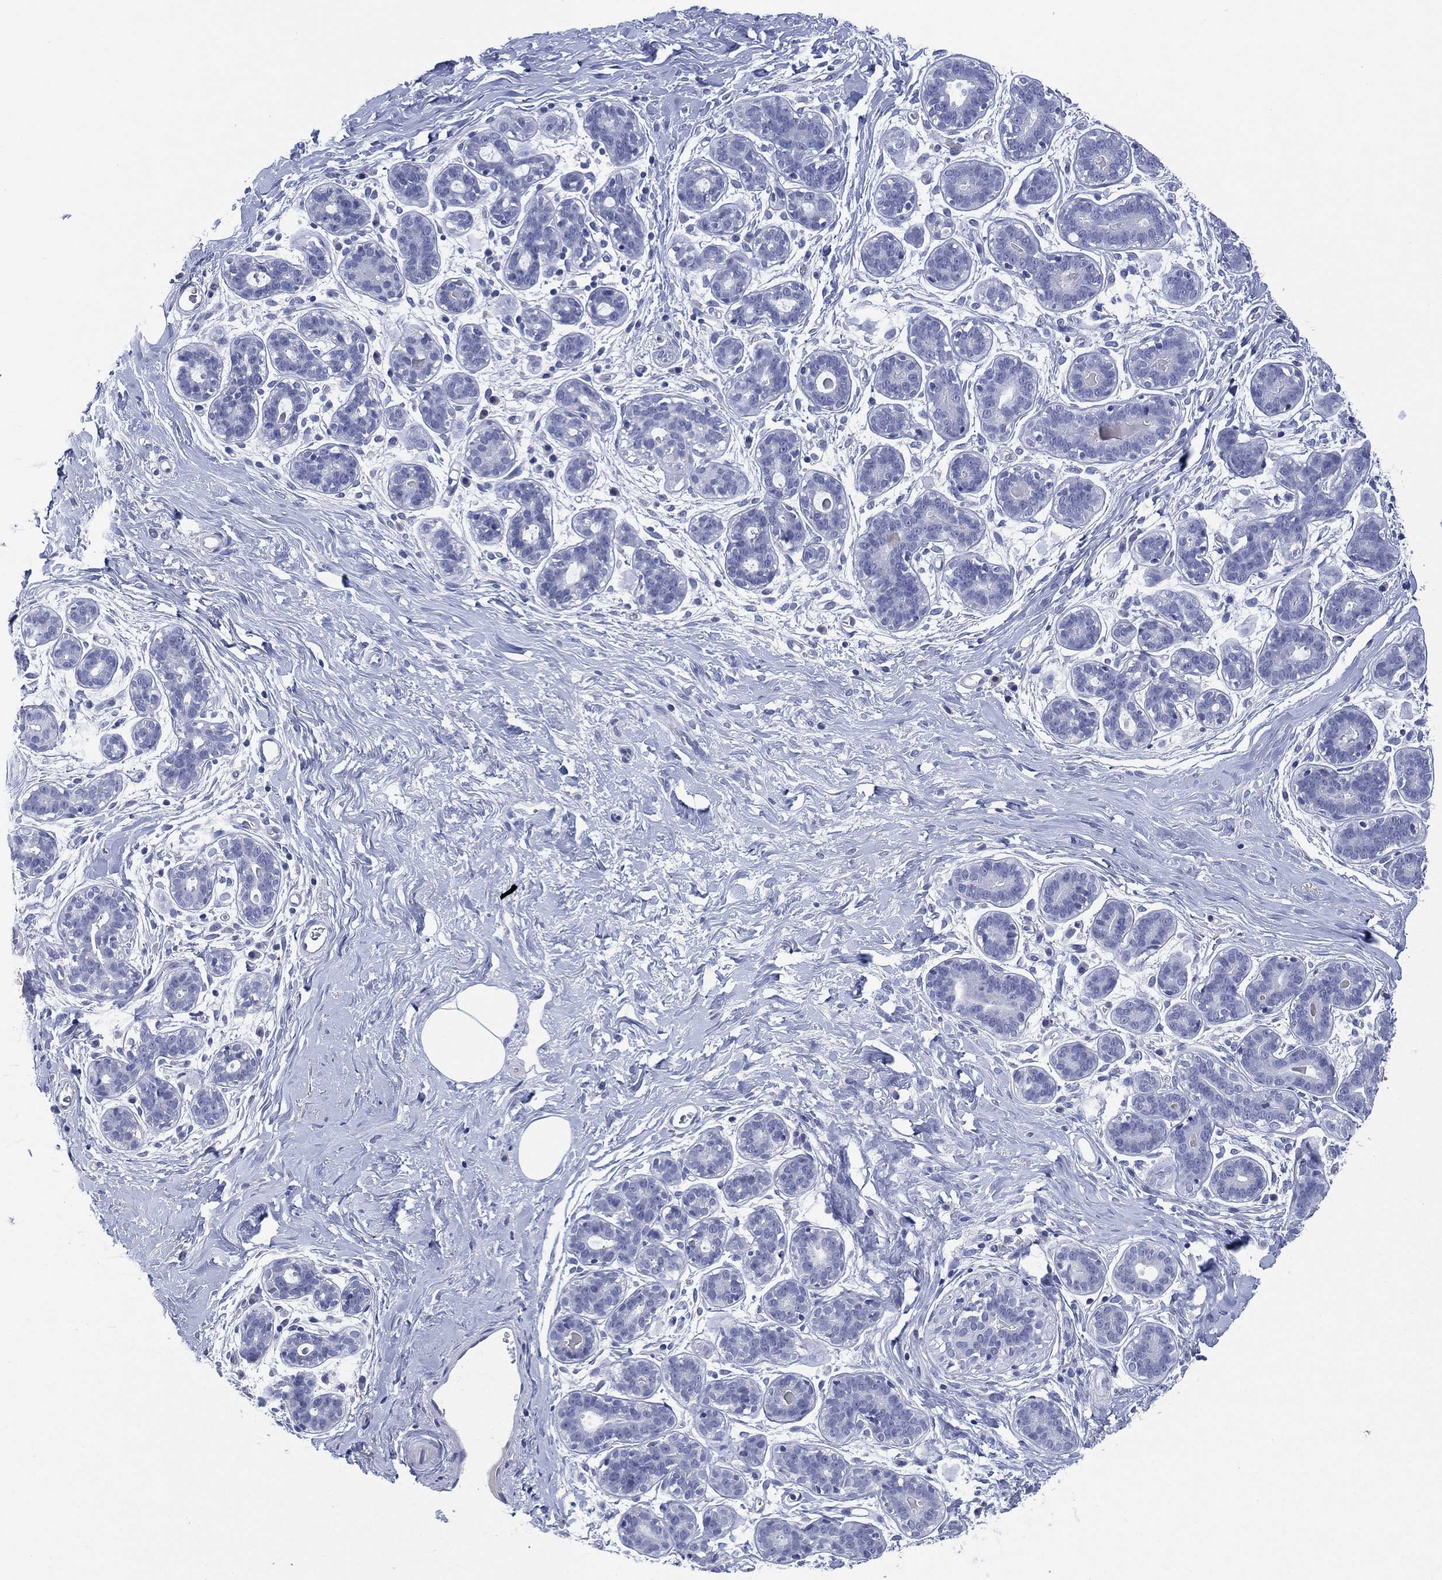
{"staining": {"intensity": "negative", "quantity": "none", "location": "none"}, "tissue": "breast", "cell_type": "Adipocytes", "image_type": "normal", "snomed": [{"axis": "morphology", "description": "Normal tissue, NOS"}, {"axis": "topography", "description": "Breast"}], "caption": "Breast stained for a protein using IHC reveals no expression adipocytes.", "gene": "KRT35", "patient": {"sex": "female", "age": 43}}